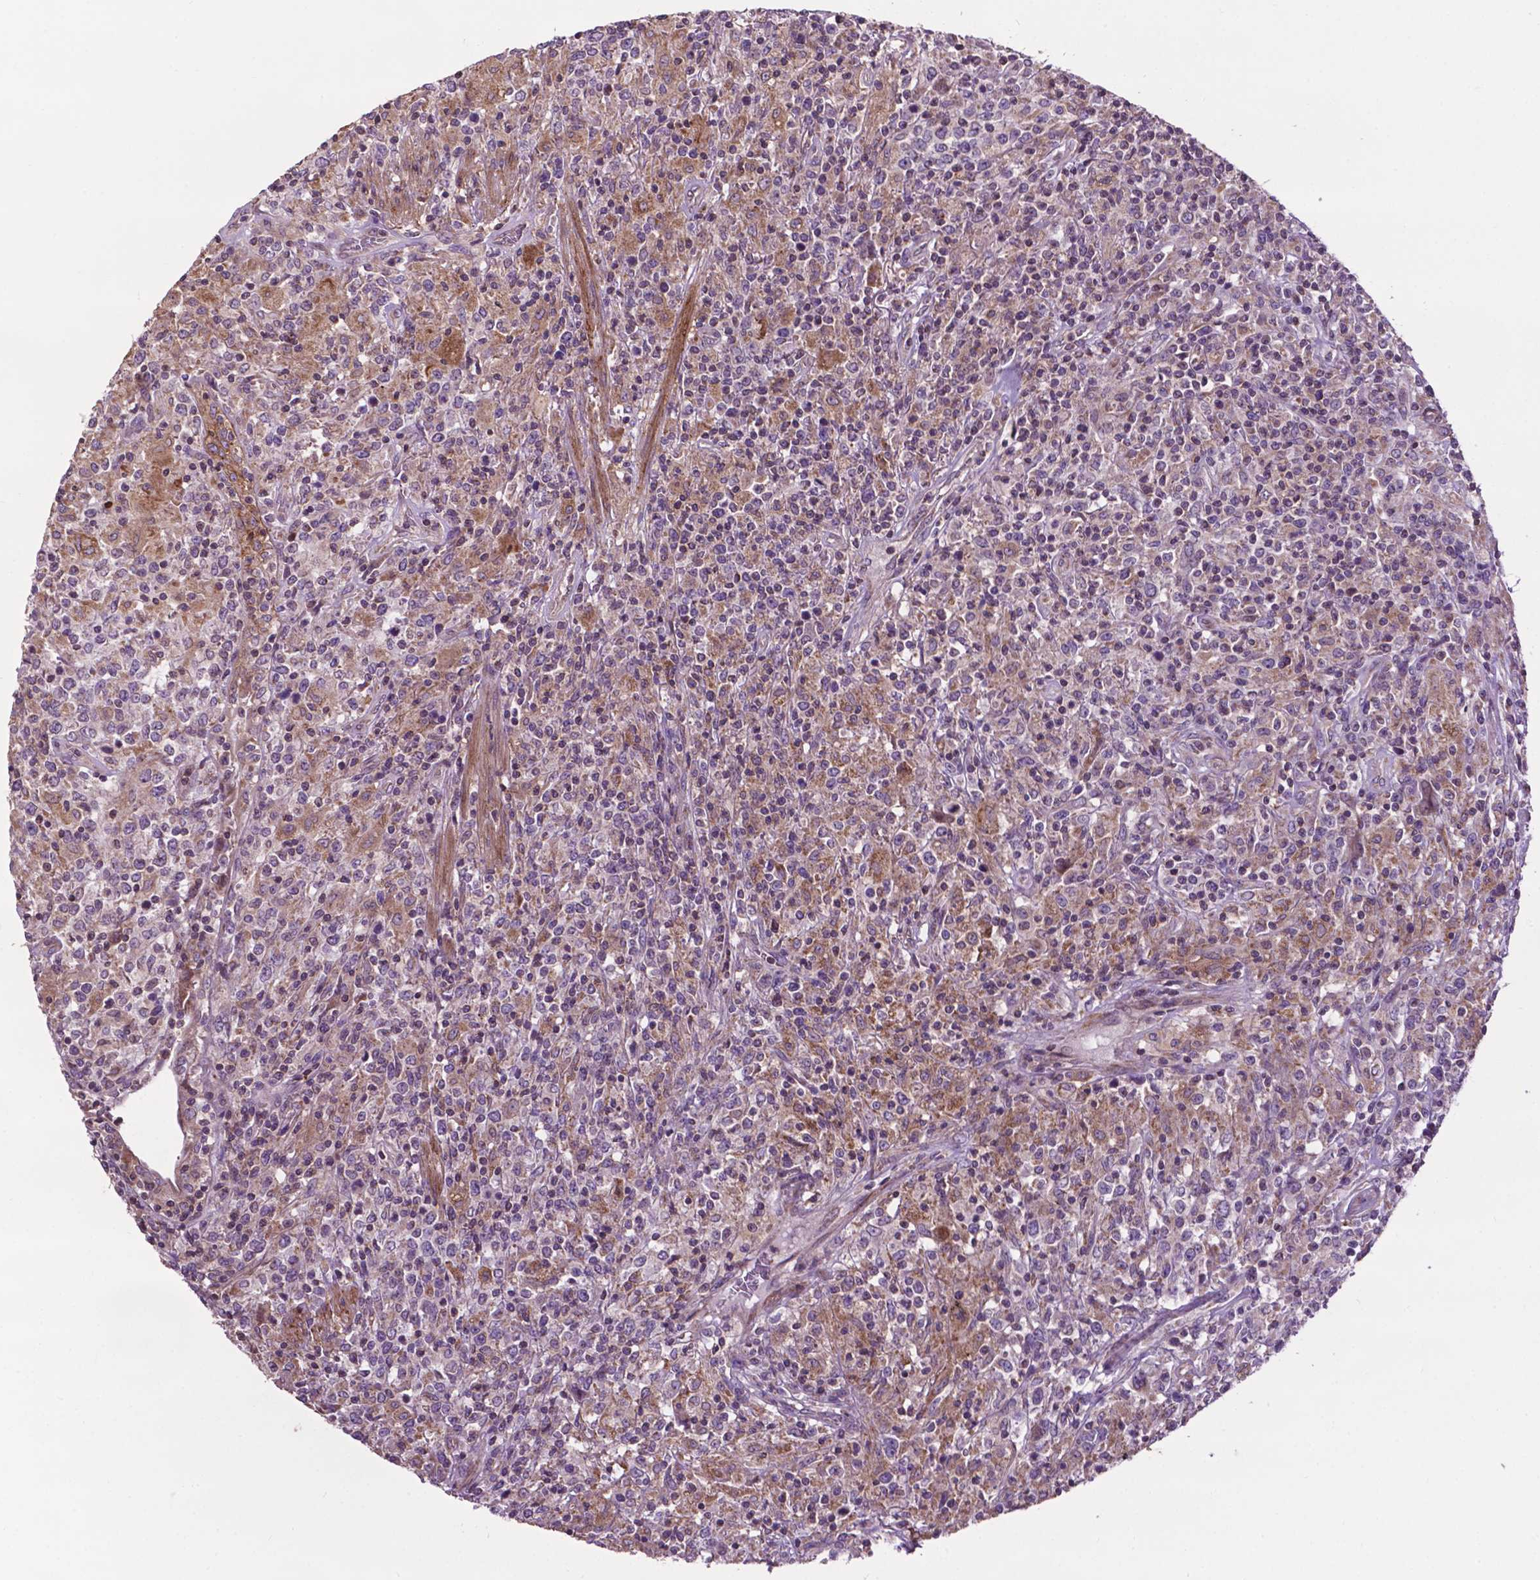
{"staining": {"intensity": "negative", "quantity": "none", "location": "none"}, "tissue": "lymphoma", "cell_type": "Tumor cells", "image_type": "cancer", "snomed": [{"axis": "morphology", "description": "Malignant lymphoma, non-Hodgkin's type, High grade"}, {"axis": "topography", "description": "Lung"}], "caption": "Immunohistochemistry of human high-grade malignant lymphoma, non-Hodgkin's type demonstrates no staining in tumor cells.", "gene": "SPNS2", "patient": {"sex": "male", "age": 79}}